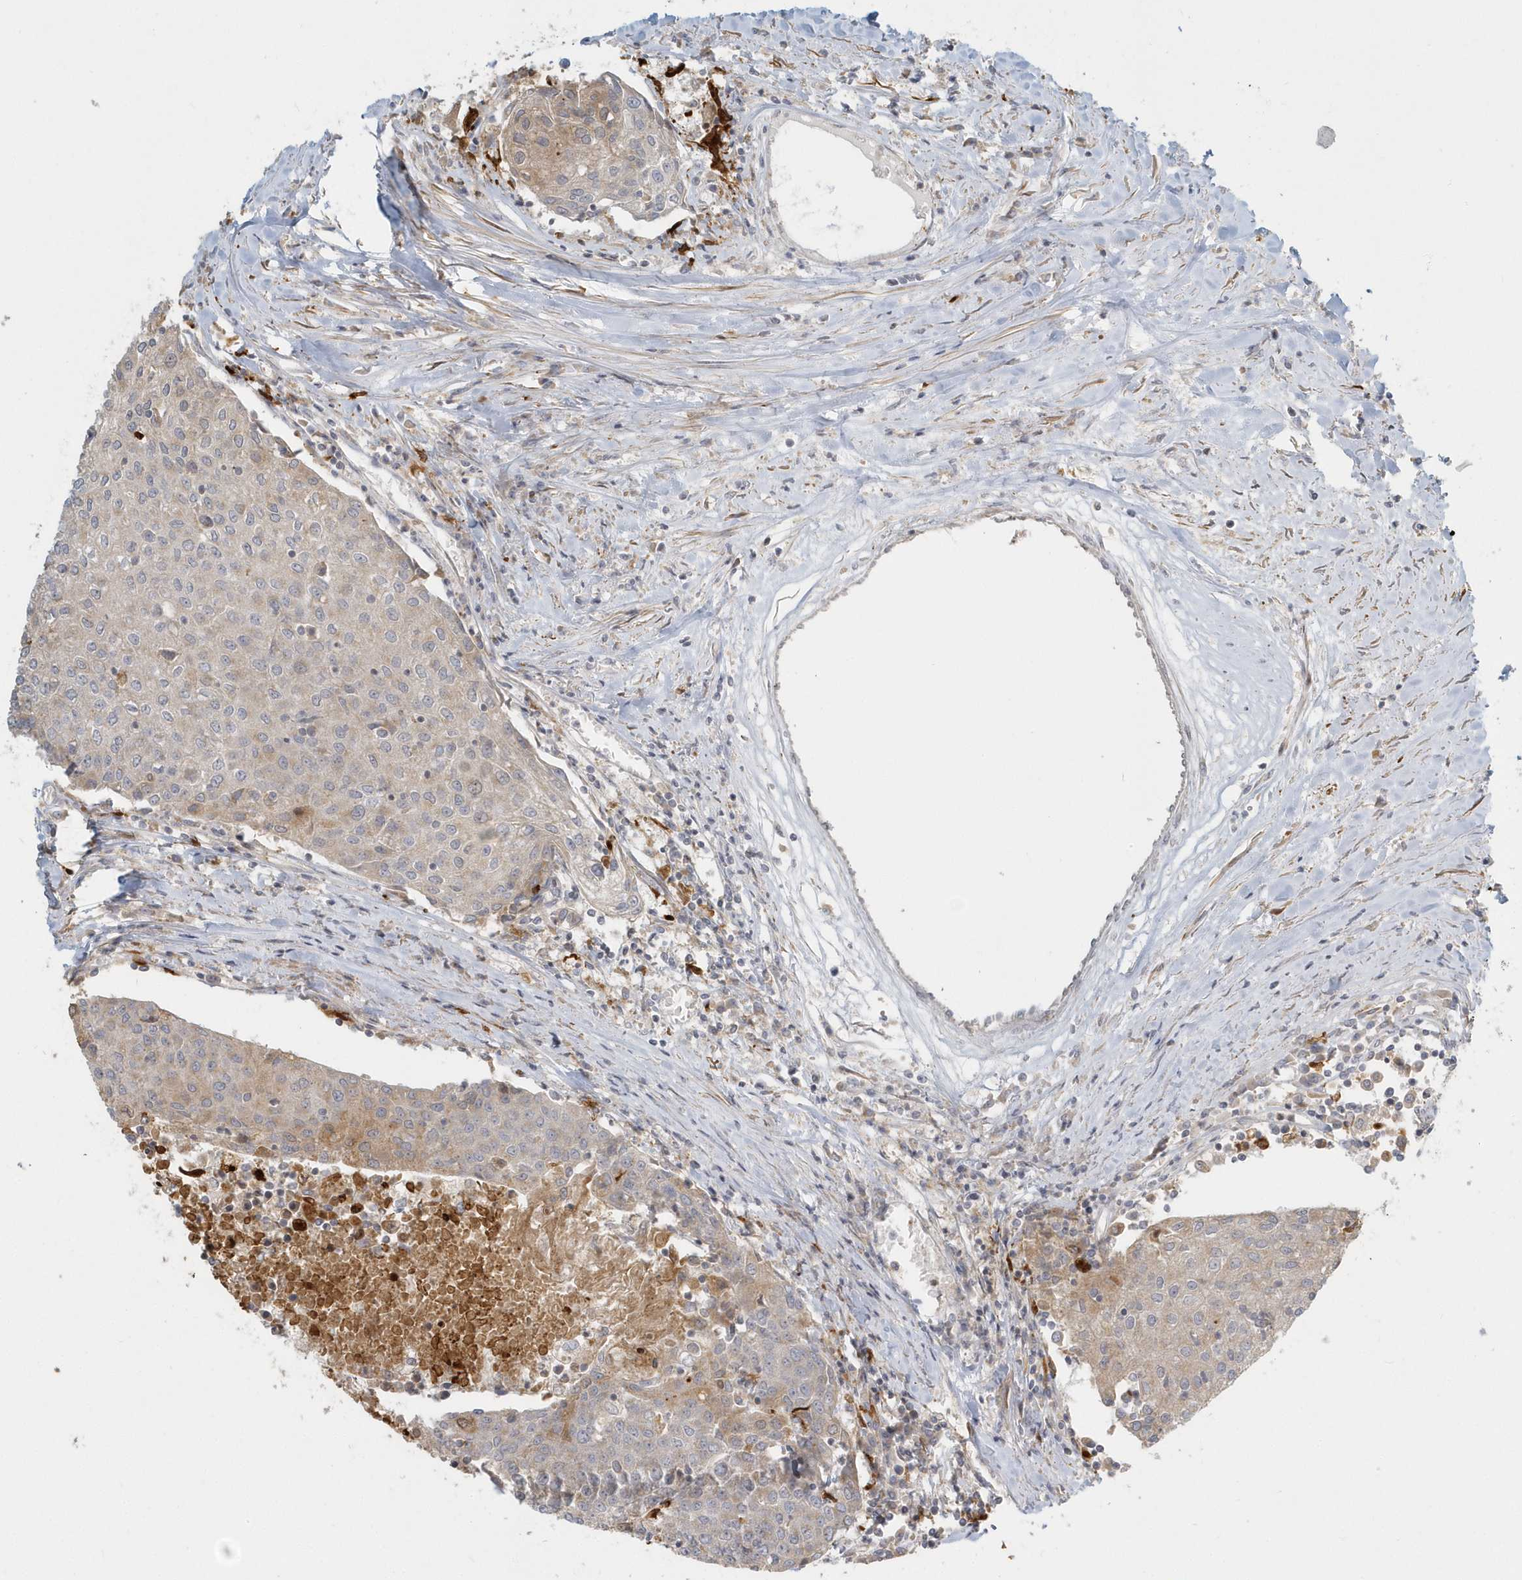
{"staining": {"intensity": "weak", "quantity": "<25%", "location": "cytoplasmic/membranous"}, "tissue": "urothelial cancer", "cell_type": "Tumor cells", "image_type": "cancer", "snomed": [{"axis": "morphology", "description": "Urothelial carcinoma, High grade"}, {"axis": "topography", "description": "Urinary bladder"}], "caption": "There is no significant expression in tumor cells of urothelial cancer.", "gene": "NAPB", "patient": {"sex": "female", "age": 85}}